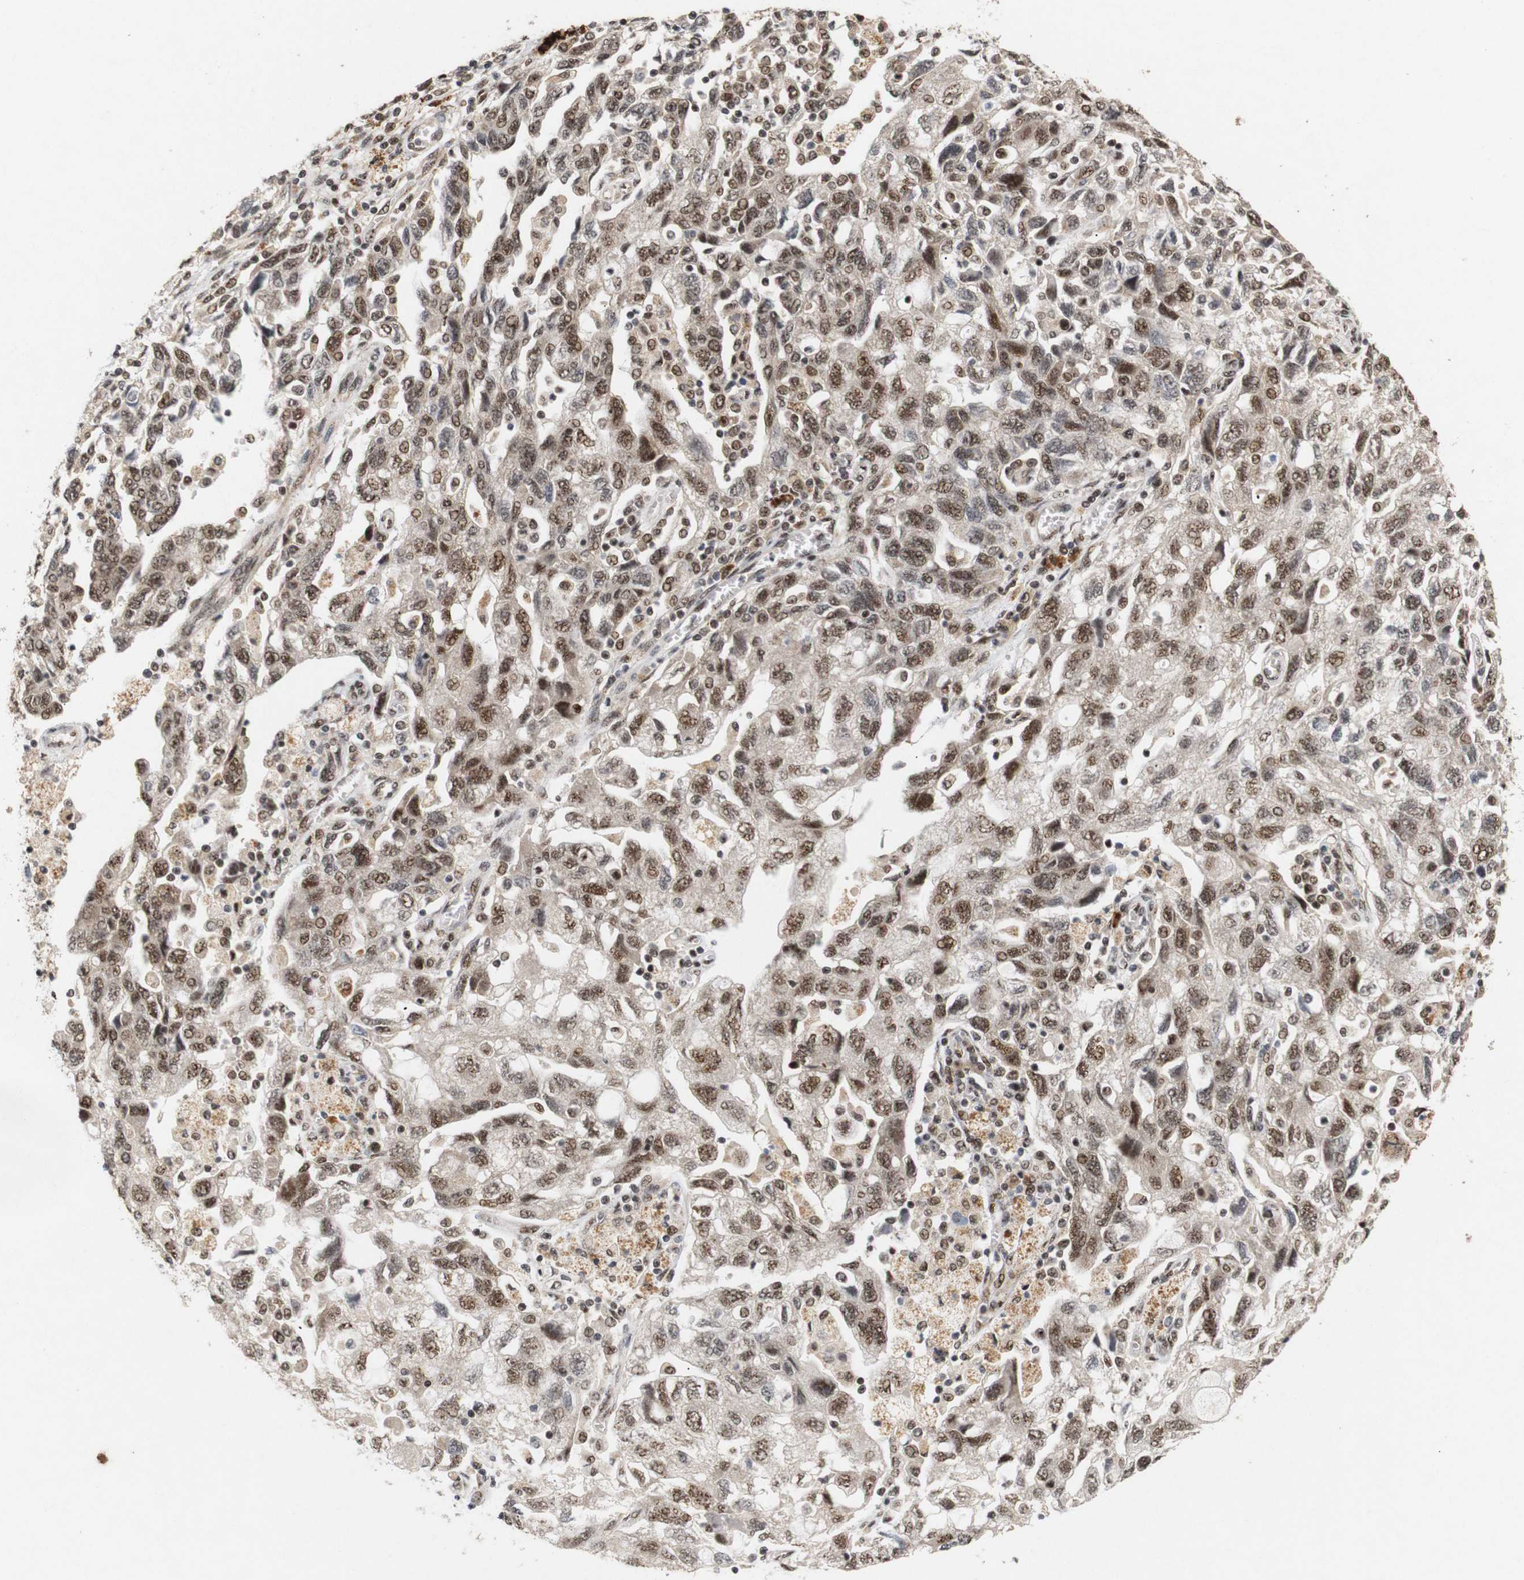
{"staining": {"intensity": "moderate", "quantity": ">75%", "location": "cytoplasmic/membranous,nuclear"}, "tissue": "ovarian cancer", "cell_type": "Tumor cells", "image_type": "cancer", "snomed": [{"axis": "morphology", "description": "Carcinoma, NOS"}, {"axis": "morphology", "description": "Cystadenocarcinoma, serous, NOS"}, {"axis": "topography", "description": "Ovary"}], "caption": "A histopathology image of ovarian carcinoma stained for a protein displays moderate cytoplasmic/membranous and nuclear brown staining in tumor cells. Using DAB (brown) and hematoxylin (blue) stains, captured at high magnification using brightfield microscopy.", "gene": "PYM1", "patient": {"sex": "female", "age": 69}}